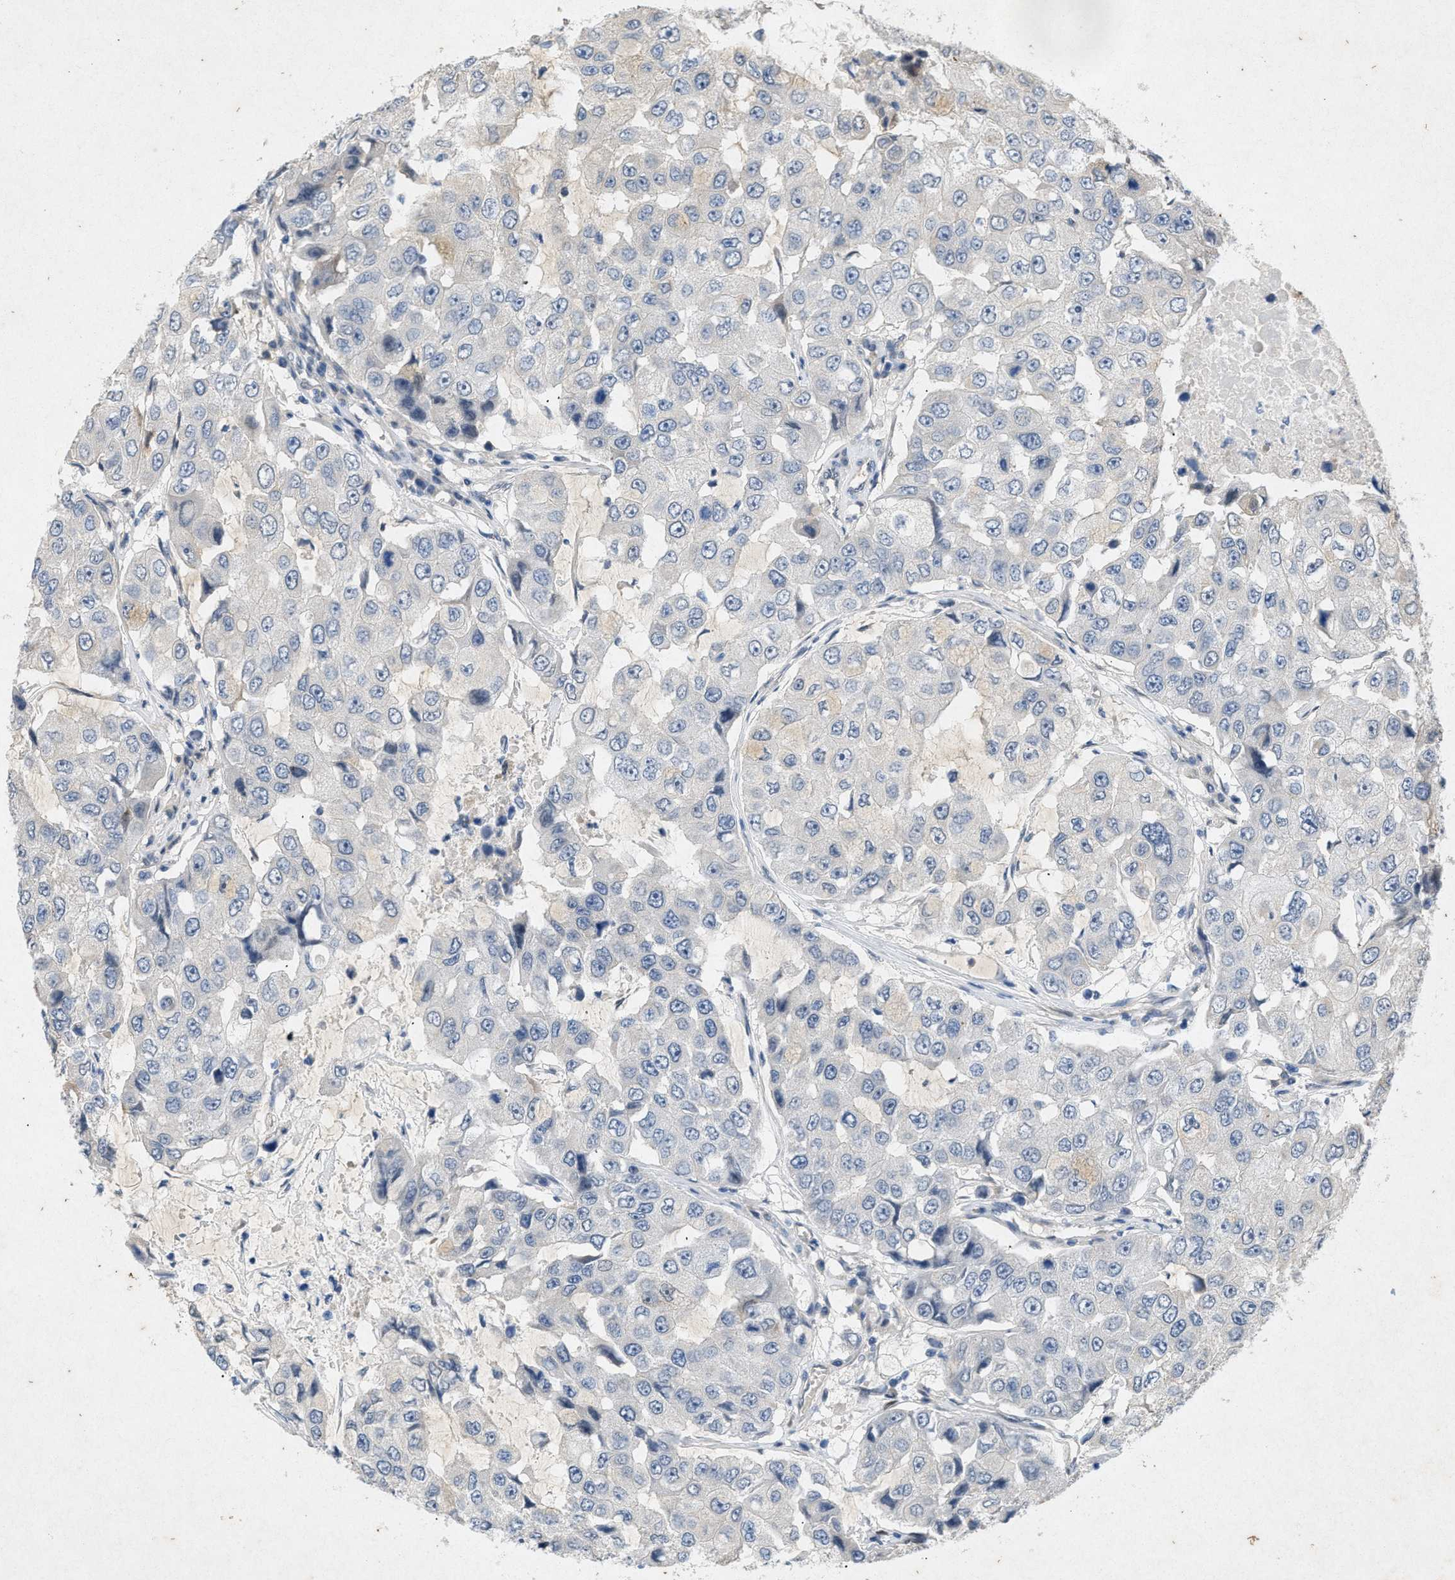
{"staining": {"intensity": "weak", "quantity": "25%-75%", "location": "cytoplasmic/membranous"}, "tissue": "breast cancer", "cell_type": "Tumor cells", "image_type": "cancer", "snomed": [{"axis": "morphology", "description": "Duct carcinoma"}, {"axis": "topography", "description": "Breast"}], "caption": "Protein expression analysis of human breast cancer reveals weak cytoplasmic/membranous expression in about 25%-75% of tumor cells. The staining was performed using DAB (3,3'-diaminobenzidine) to visualize the protein expression in brown, while the nuclei were stained in blue with hematoxylin (Magnification: 20x).", "gene": "PRKG2", "patient": {"sex": "female", "age": 27}}